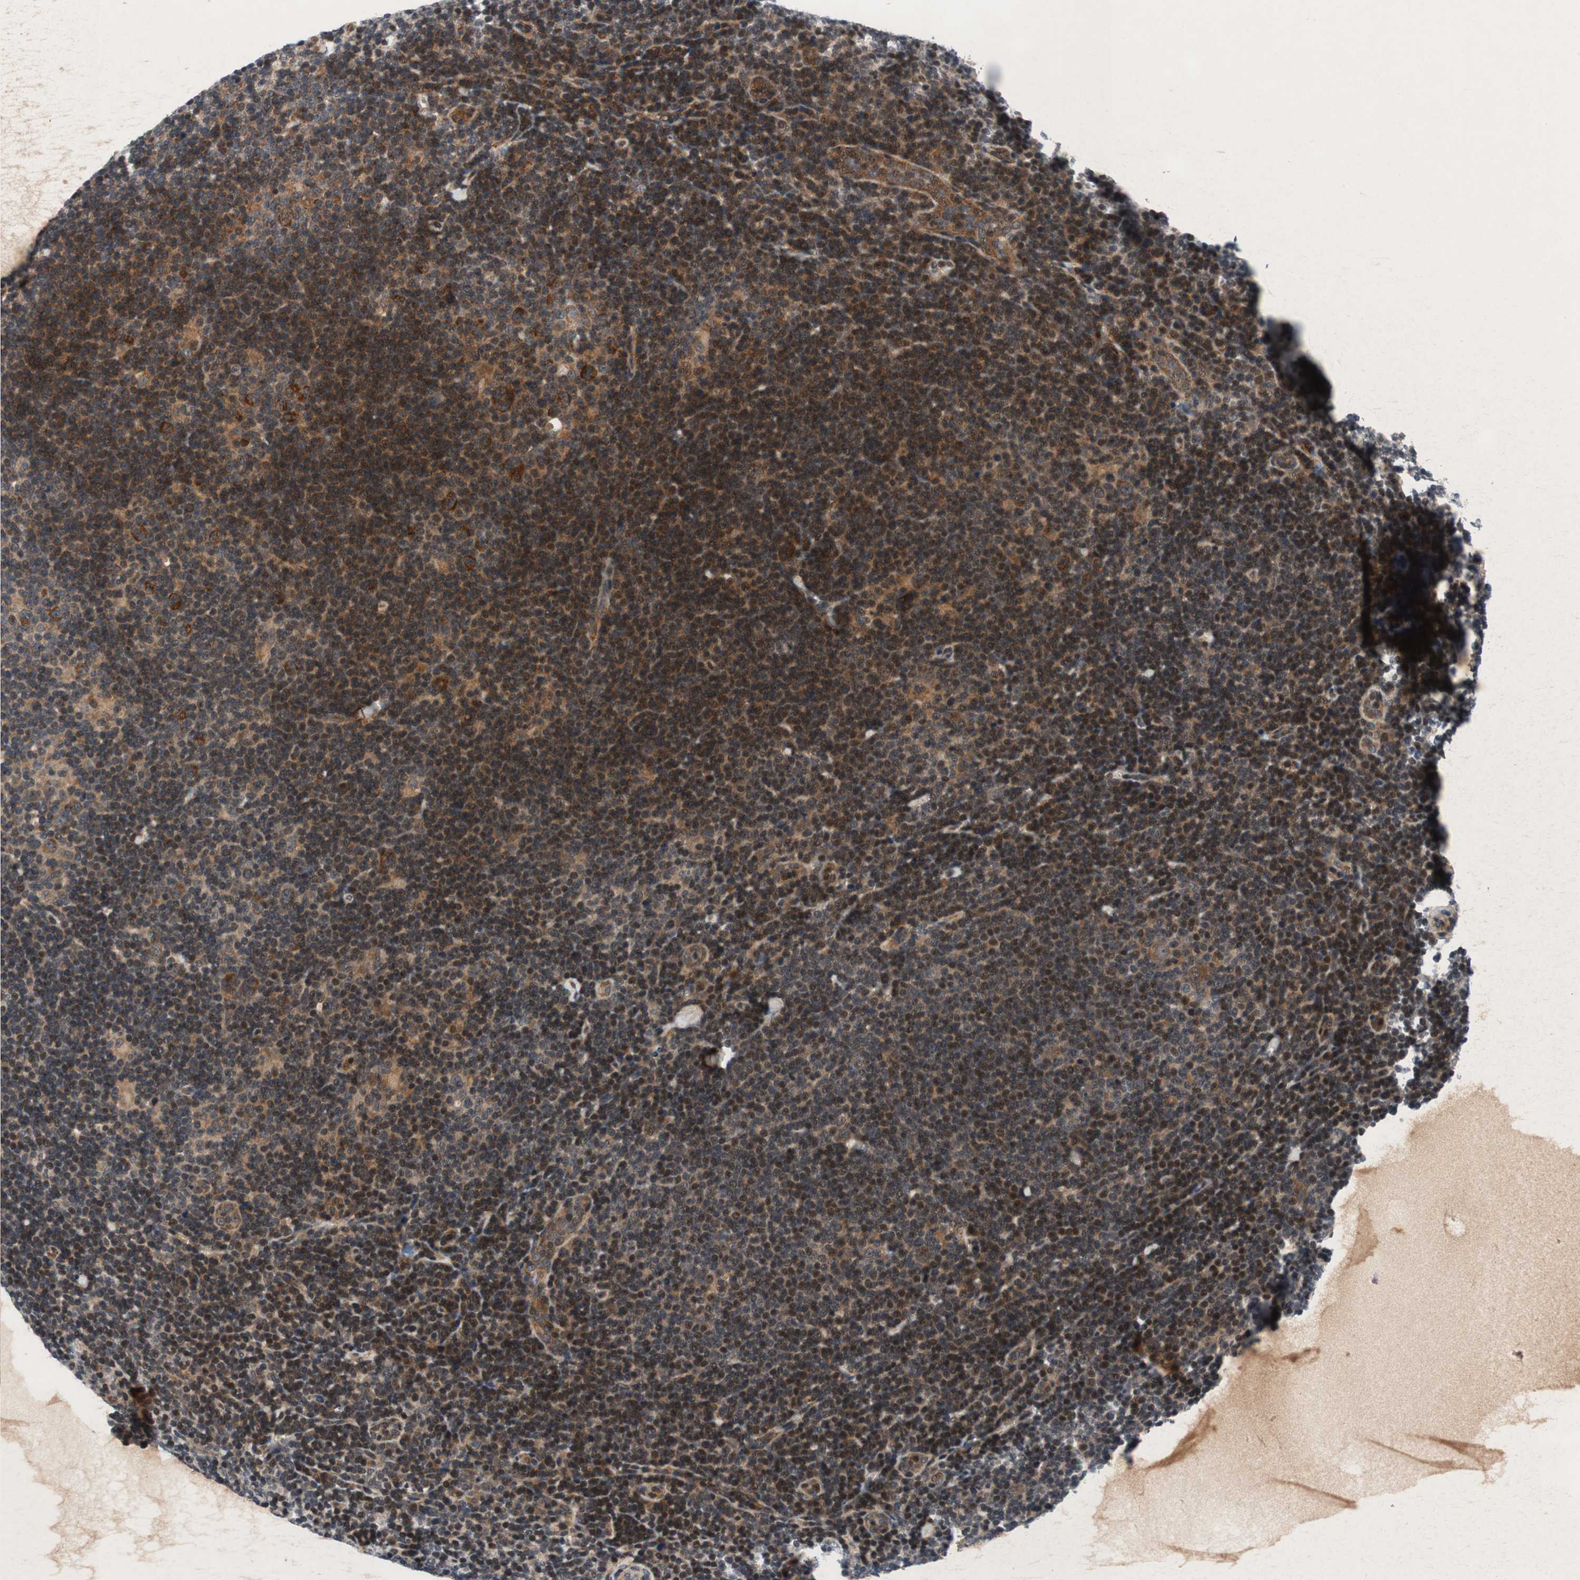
{"staining": {"intensity": "strong", "quantity": ">75%", "location": "cytoplasmic/membranous"}, "tissue": "lymphoma", "cell_type": "Tumor cells", "image_type": "cancer", "snomed": [{"axis": "morphology", "description": "Hodgkin's disease, NOS"}, {"axis": "topography", "description": "Lymph node"}], "caption": "Immunohistochemistry of Hodgkin's disease reveals high levels of strong cytoplasmic/membranous staining in about >75% of tumor cells.", "gene": "AKAP1", "patient": {"sex": "female", "age": 57}}